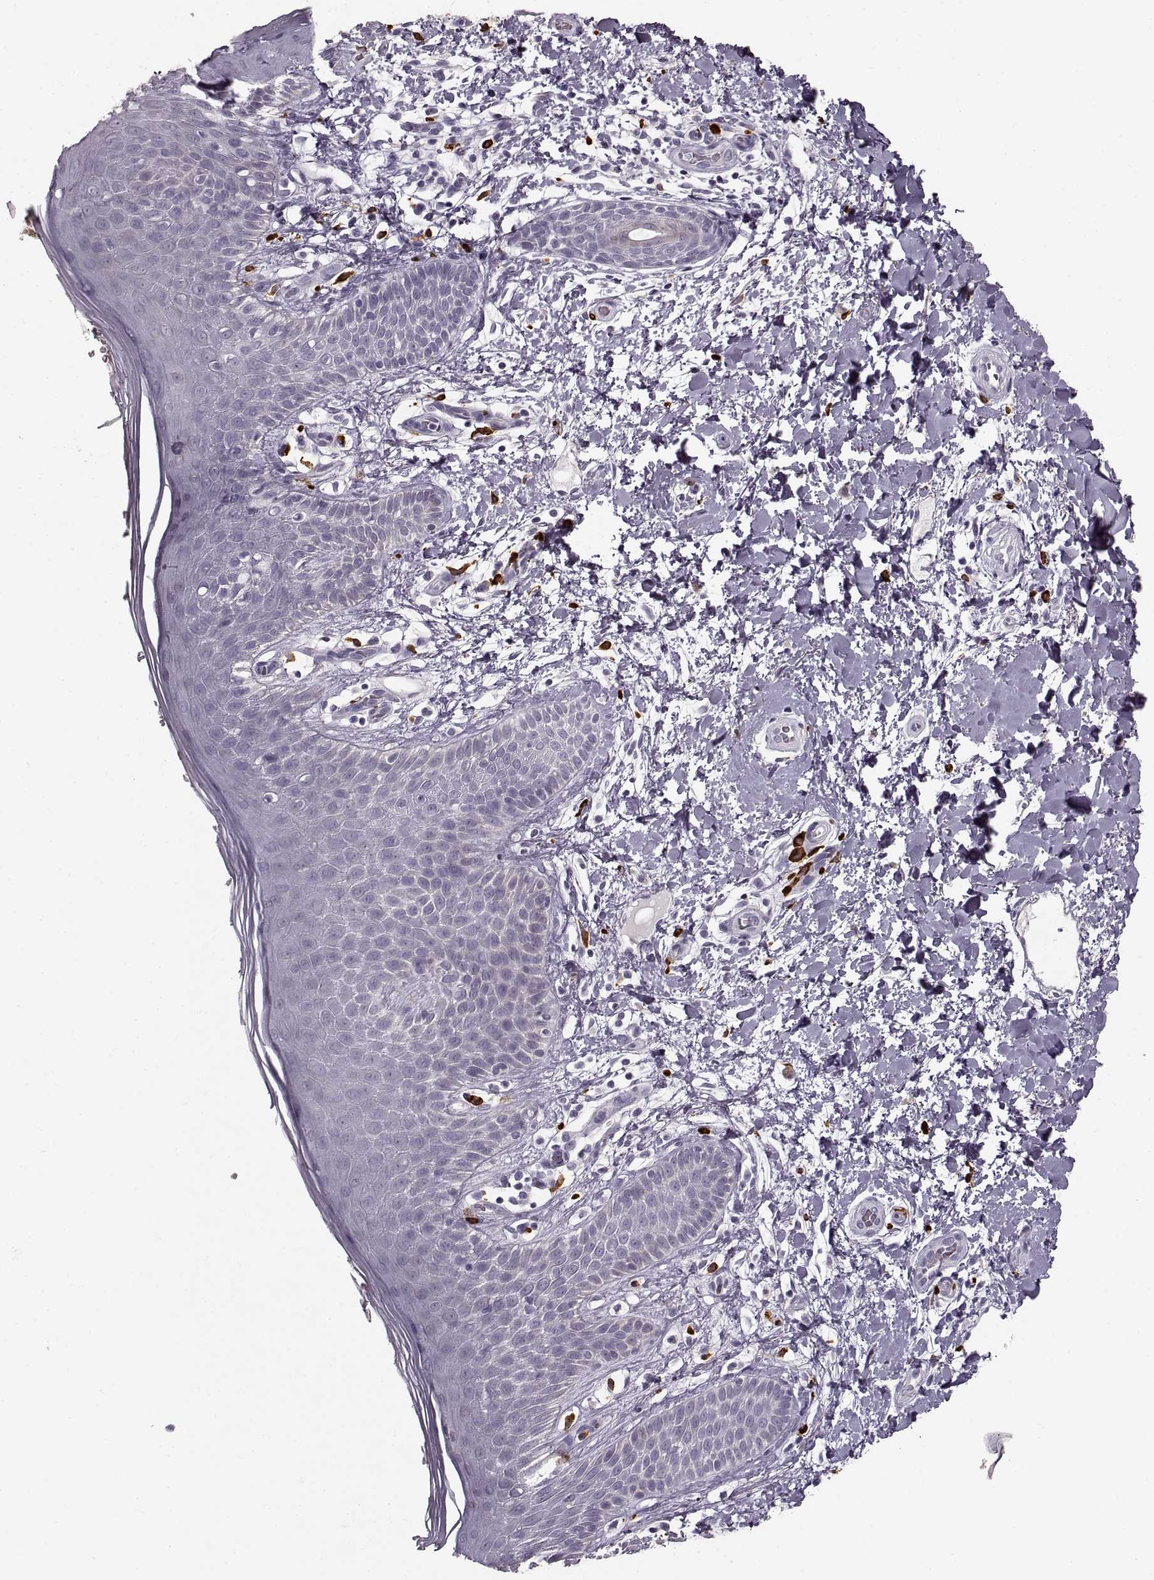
{"staining": {"intensity": "weak", "quantity": "<25%", "location": "cytoplasmic/membranous"}, "tissue": "skin", "cell_type": "Epidermal cells", "image_type": "normal", "snomed": [{"axis": "morphology", "description": "Normal tissue, NOS"}, {"axis": "topography", "description": "Anal"}], "caption": "Image shows no significant protein expression in epidermal cells of normal skin. (DAB (3,3'-diaminobenzidine) immunohistochemistry (IHC) with hematoxylin counter stain).", "gene": "CNTN1", "patient": {"sex": "male", "age": 36}}